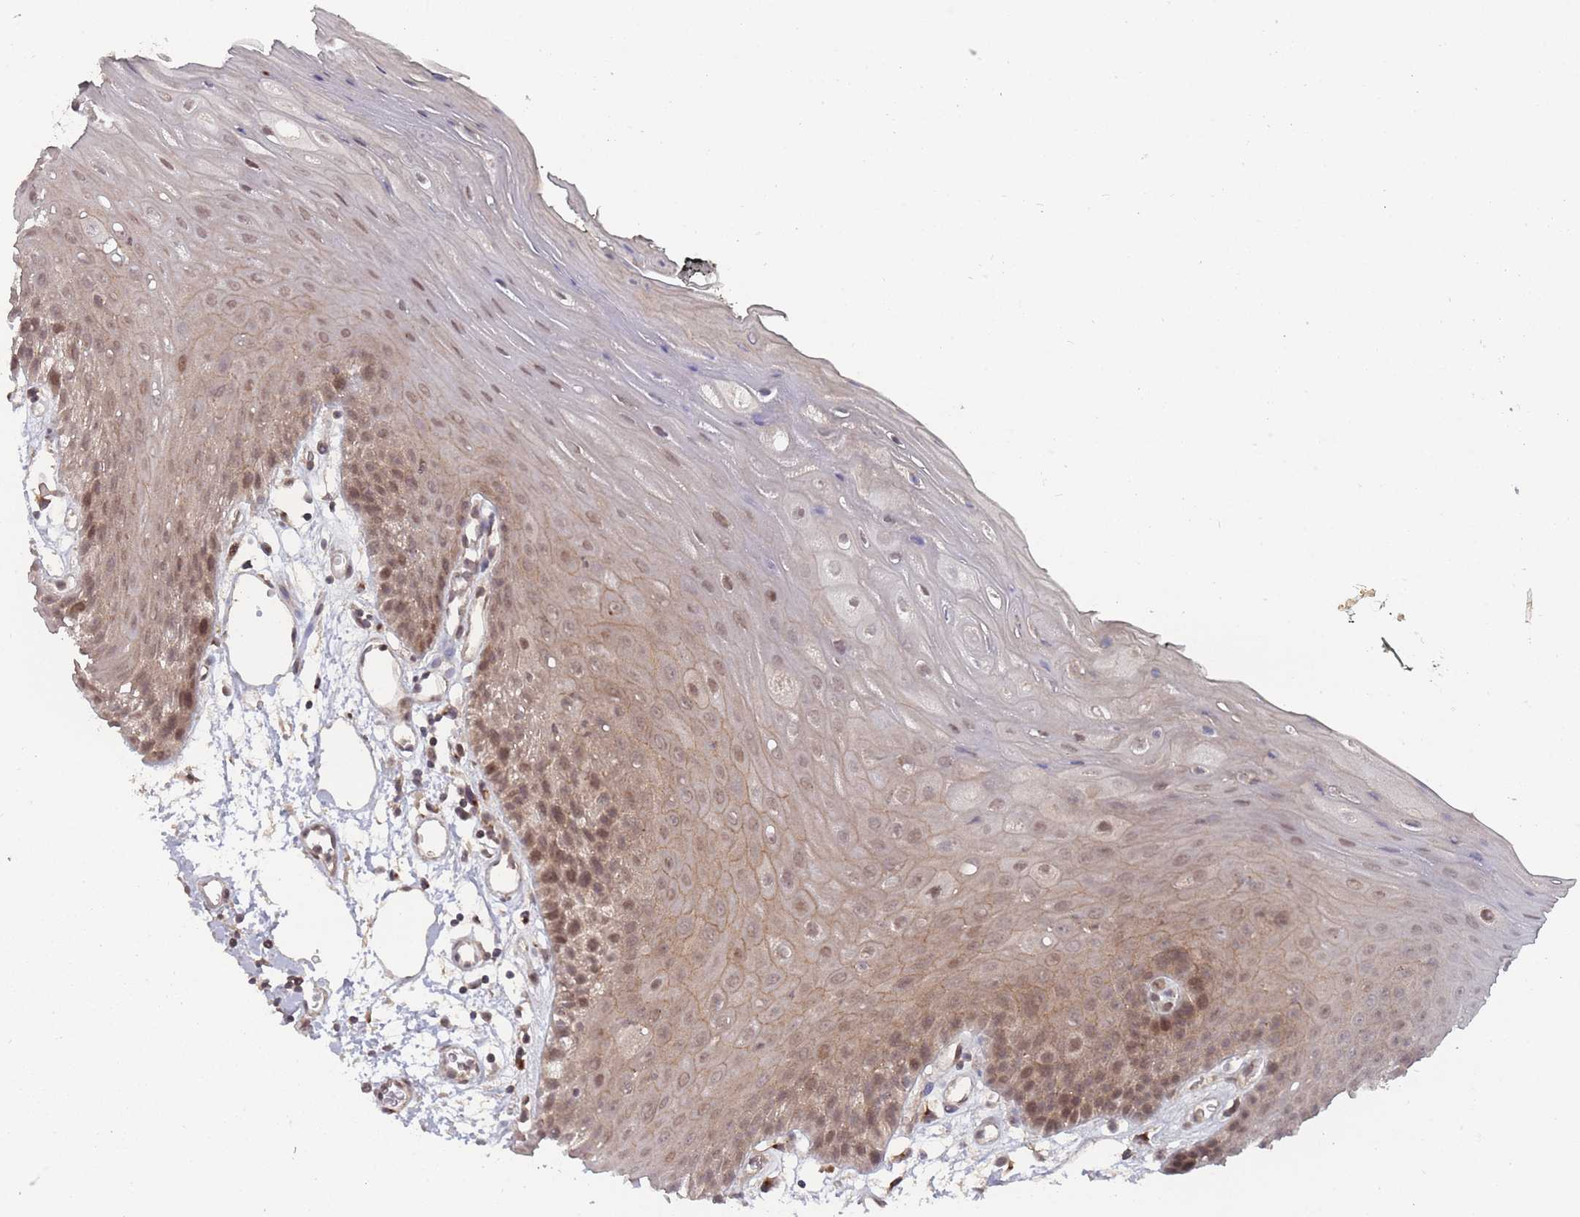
{"staining": {"intensity": "strong", "quantity": "<25%", "location": "cytoplasmic/membranous,nuclear"}, "tissue": "oral mucosa", "cell_type": "Squamous epithelial cells", "image_type": "normal", "snomed": [{"axis": "morphology", "description": "Normal tissue, NOS"}, {"axis": "topography", "description": "Oral tissue"}, {"axis": "topography", "description": "Tounge, NOS"}], "caption": "Normal oral mucosa was stained to show a protein in brown. There is medium levels of strong cytoplasmic/membranous,nuclear expression in about <25% of squamous epithelial cells.", "gene": "CNTRL", "patient": {"sex": "female", "age": 59}}